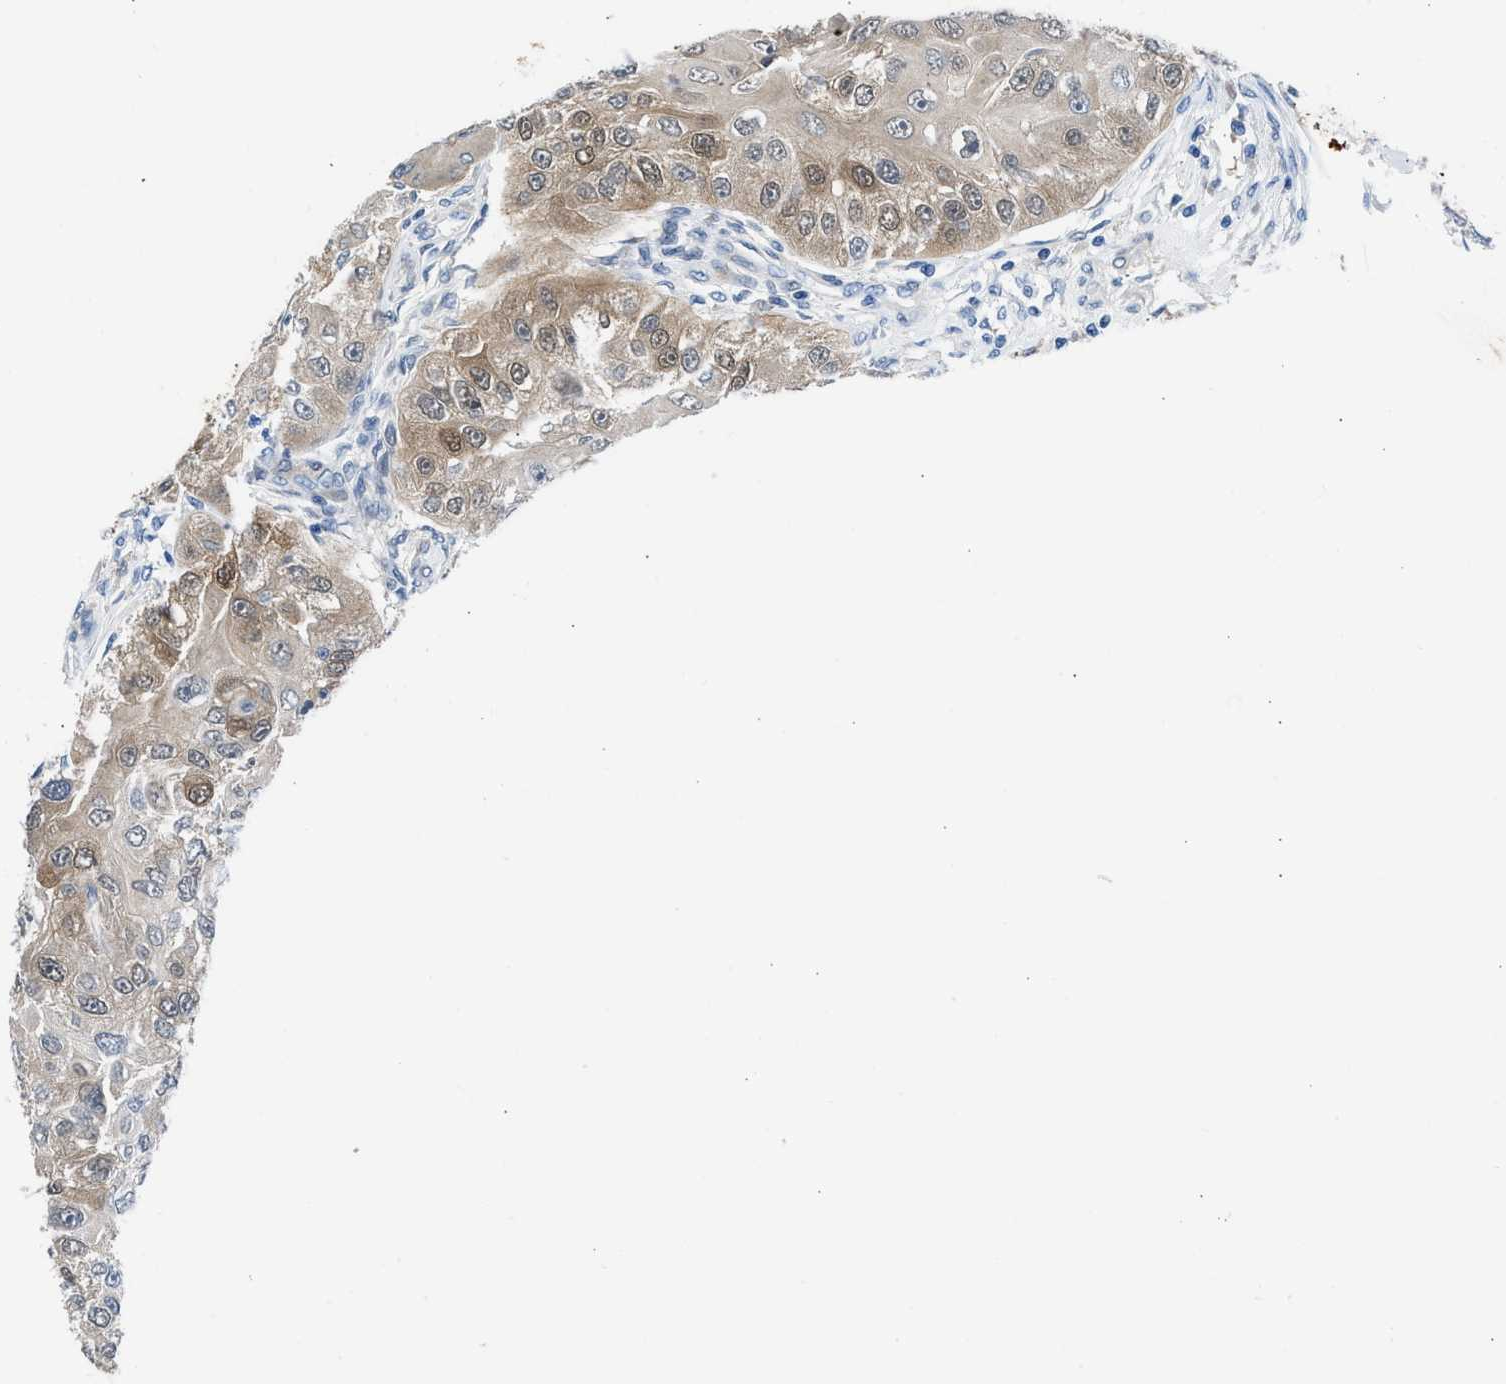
{"staining": {"intensity": "moderate", "quantity": "25%-75%", "location": "cytoplasmic/membranous,nuclear"}, "tissue": "head and neck cancer", "cell_type": "Tumor cells", "image_type": "cancer", "snomed": [{"axis": "morphology", "description": "Normal tissue, NOS"}, {"axis": "morphology", "description": "Squamous cell carcinoma, NOS"}, {"axis": "topography", "description": "Skeletal muscle"}, {"axis": "topography", "description": "Head-Neck"}], "caption": "High-magnification brightfield microscopy of head and neck cancer stained with DAB (3,3'-diaminobenzidine) (brown) and counterstained with hematoxylin (blue). tumor cells exhibit moderate cytoplasmic/membranous and nuclear positivity is identified in approximately25%-75% of cells.", "gene": "CBR1", "patient": {"sex": "male", "age": 51}}